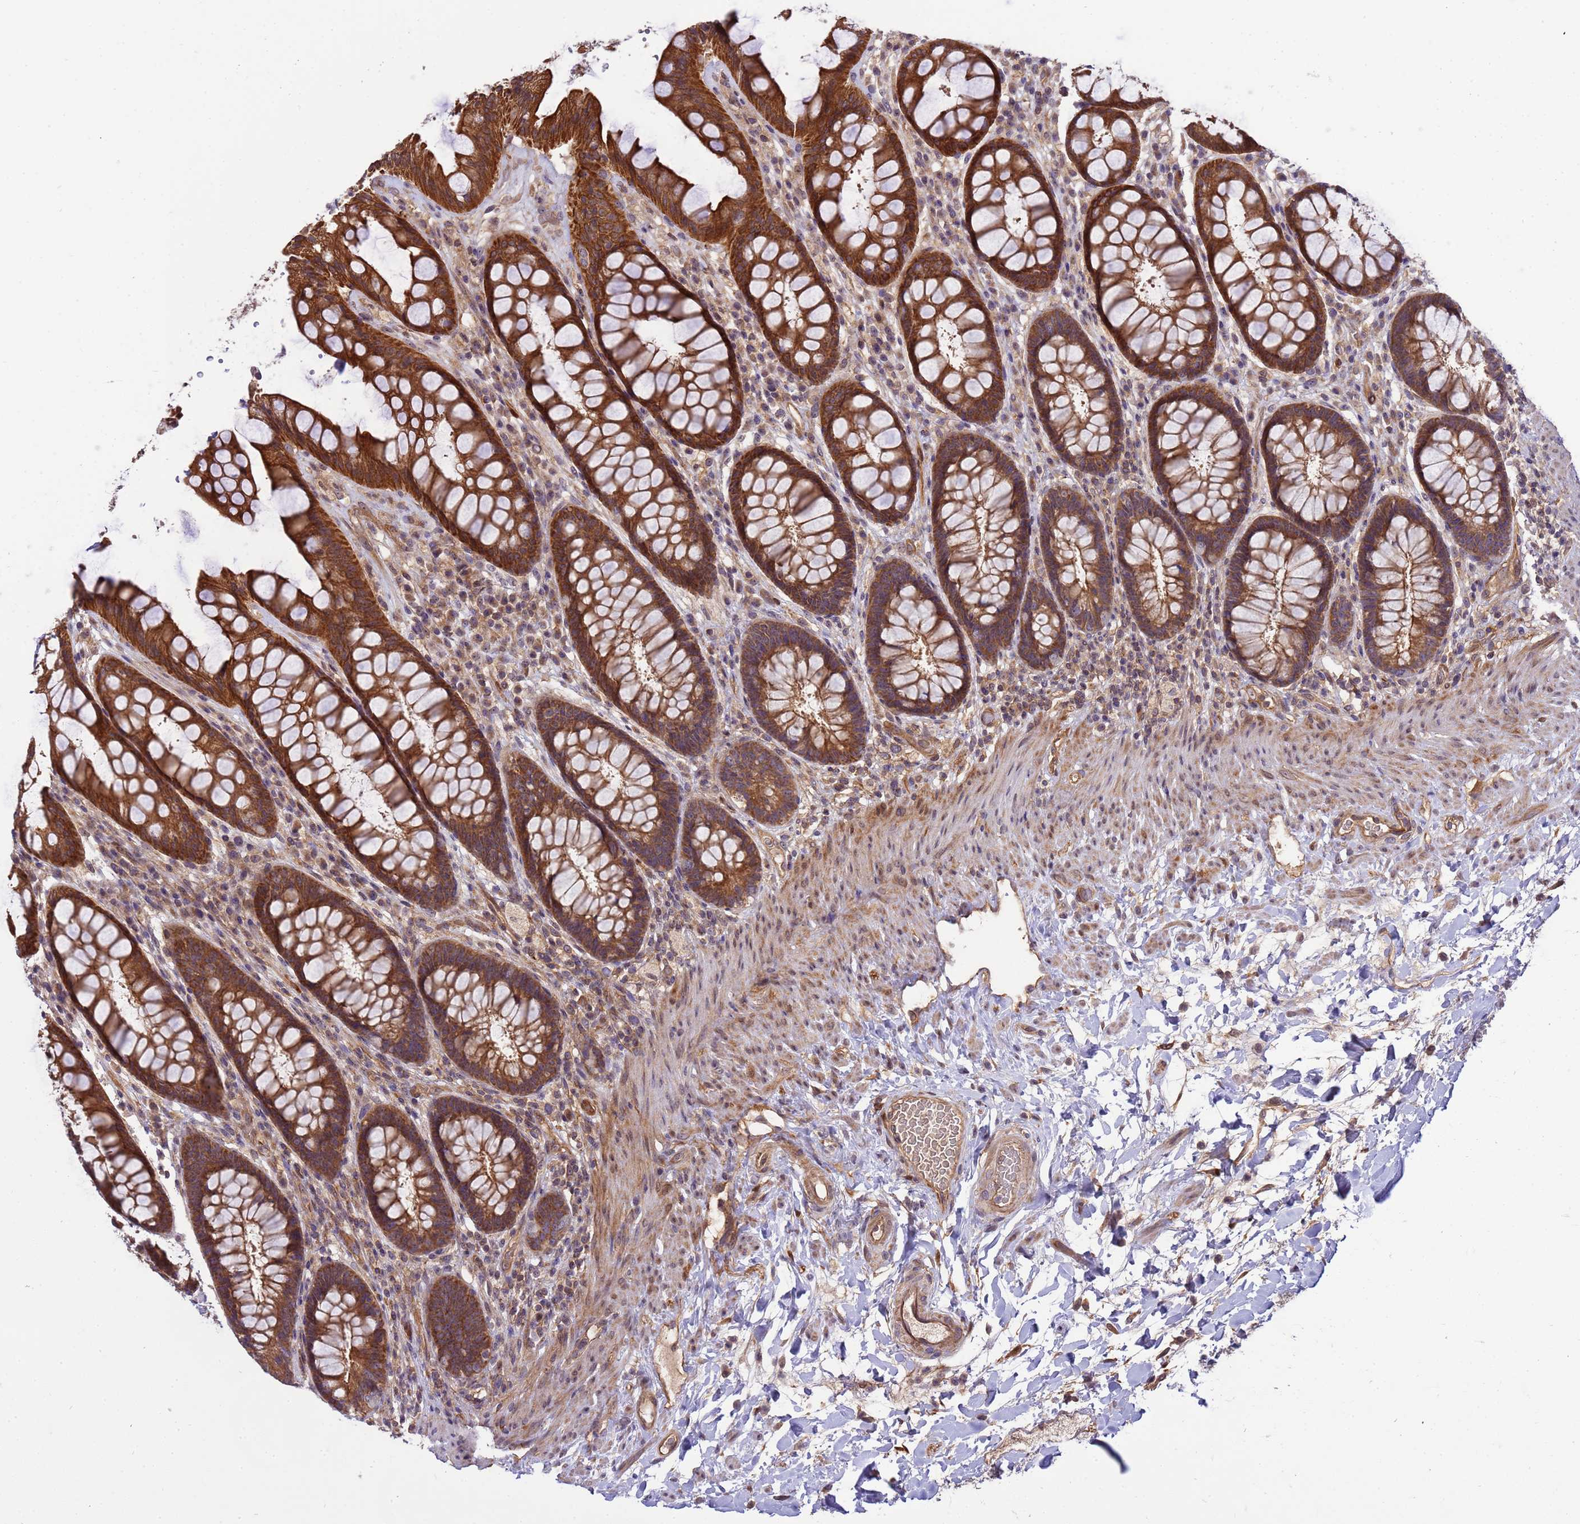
{"staining": {"intensity": "strong", "quantity": ">75%", "location": "cytoplasmic/membranous"}, "tissue": "rectum", "cell_type": "Glandular cells", "image_type": "normal", "snomed": [{"axis": "morphology", "description": "Normal tissue, NOS"}, {"axis": "topography", "description": "Rectum"}], "caption": "Rectum stained with a brown dye demonstrates strong cytoplasmic/membranous positive staining in approximately >75% of glandular cells.", "gene": "SMCO3", "patient": {"sex": "female", "age": 46}}